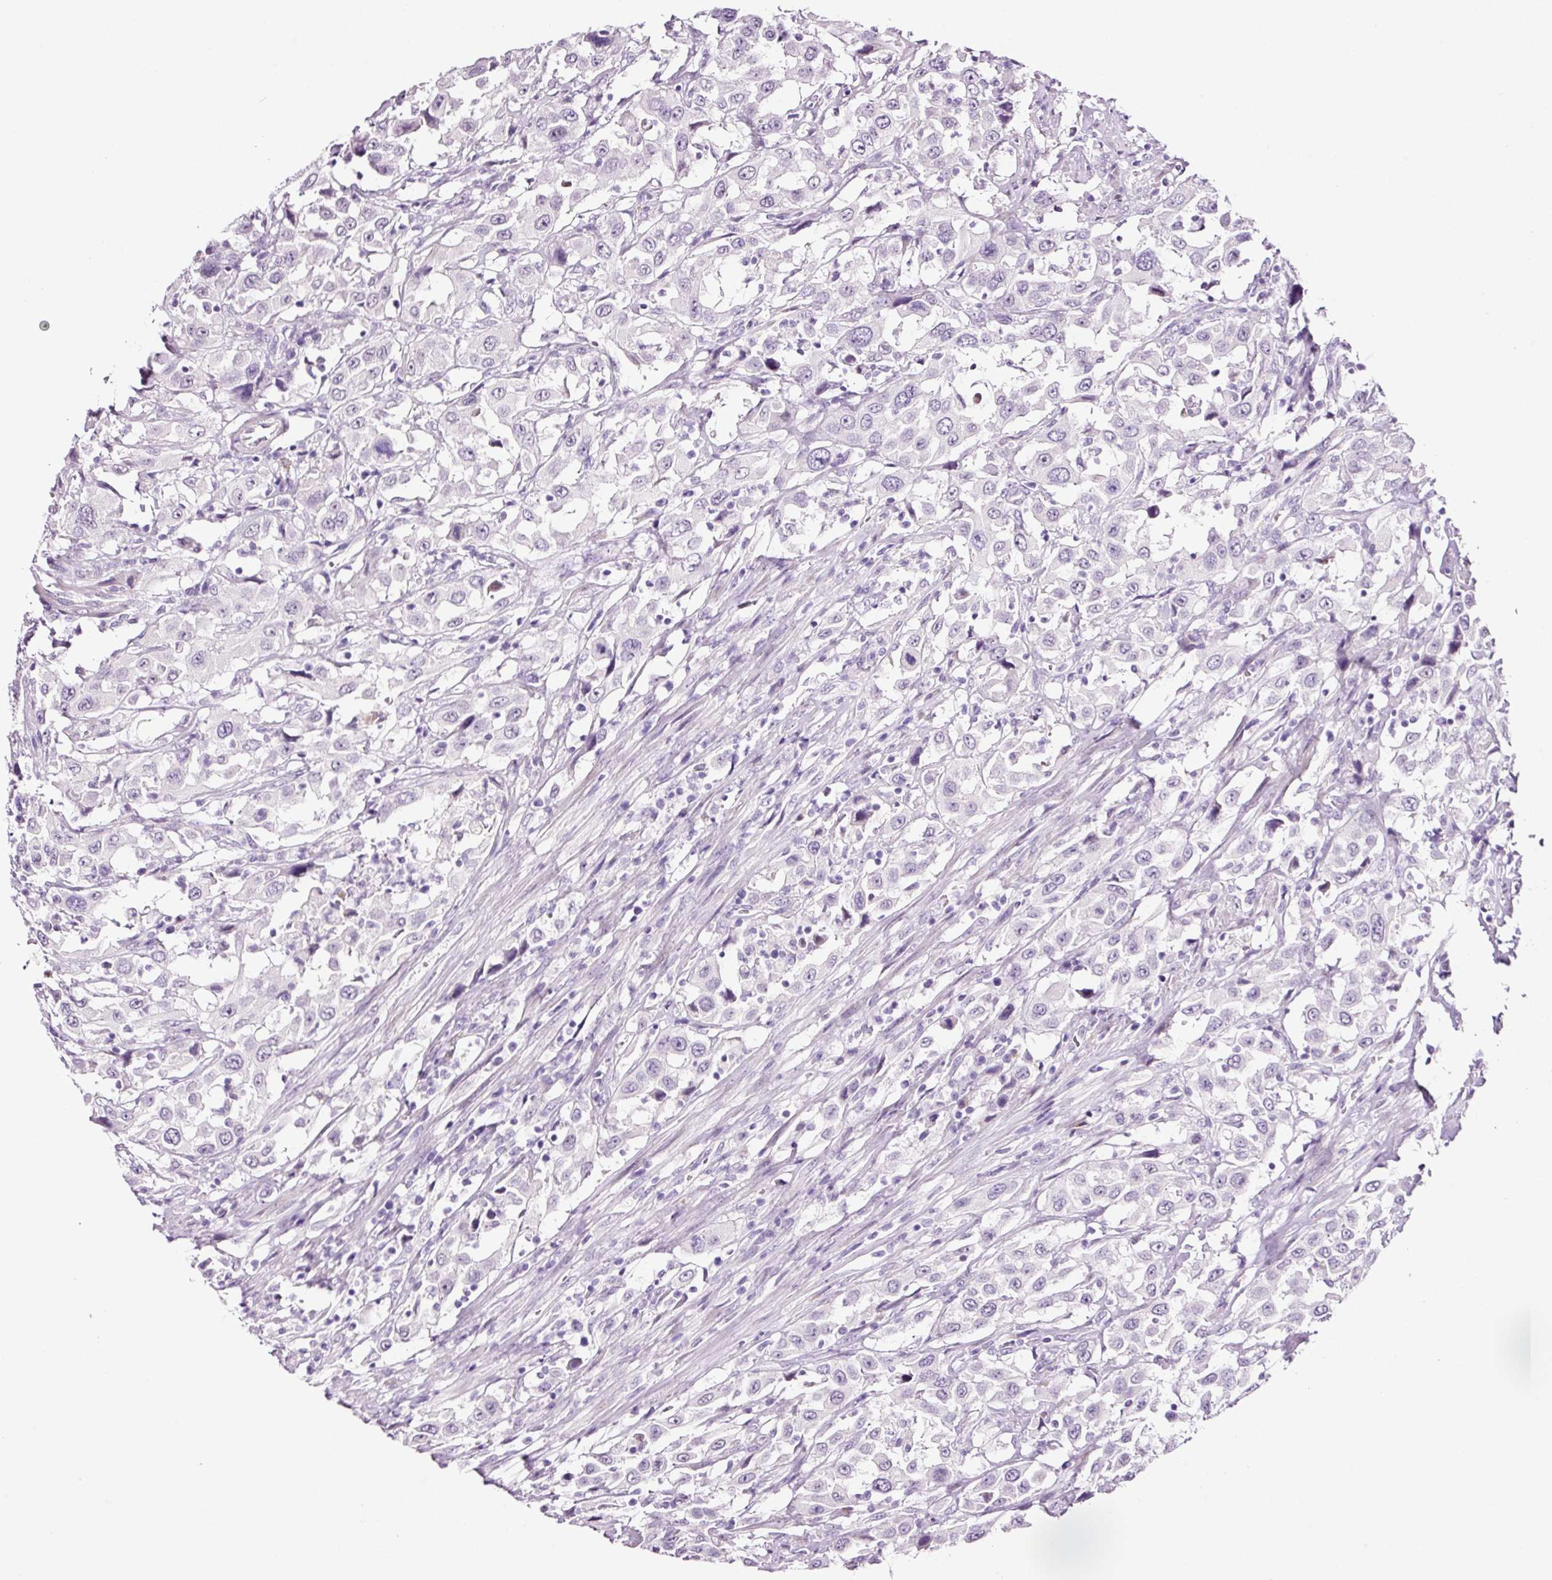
{"staining": {"intensity": "negative", "quantity": "none", "location": "none"}, "tissue": "urothelial cancer", "cell_type": "Tumor cells", "image_type": "cancer", "snomed": [{"axis": "morphology", "description": "Urothelial carcinoma, High grade"}, {"axis": "topography", "description": "Urinary bladder"}], "caption": "This image is of urothelial cancer stained with IHC to label a protein in brown with the nuclei are counter-stained blue. There is no staining in tumor cells.", "gene": "RTF2", "patient": {"sex": "male", "age": 61}}